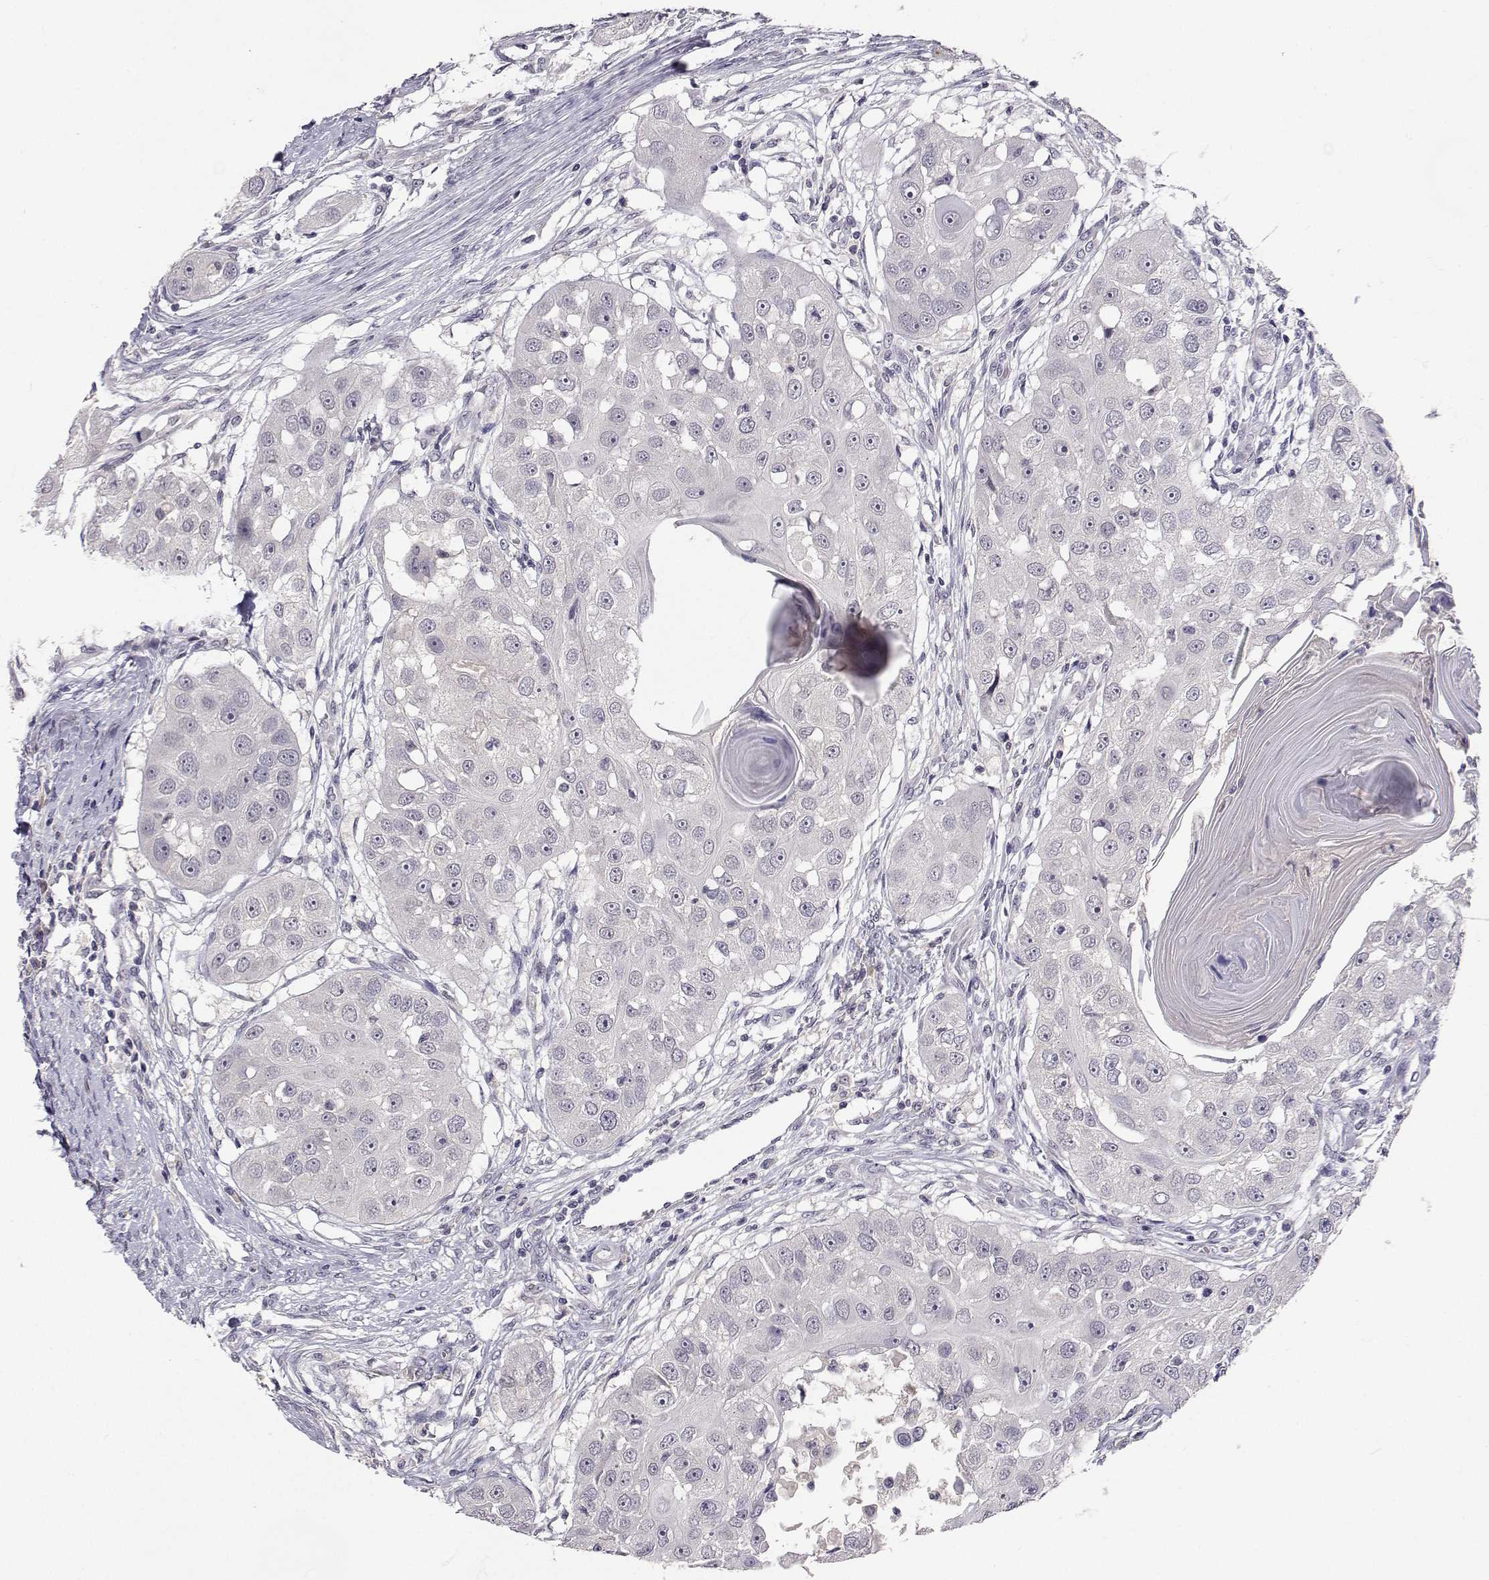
{"staining": {"intensity": "negative", "quantity": "none", "location": "none"}, "tissue": "head and neck cancer", "cell_type": "Tumor cells", "image_type": "cancer", "snomed": [{"axis": "morphology", "description": "Squamous cell carcinoma, NOS"}, {"axis": "topography", "description": "Head-Neck"}], "caption": "The IHC photomicrograph has no significant staining in tumor cells of head and neck cancer (squamous cell carcinoma) tissue. The staining is performed using DAB (3,3'-diaminobenzidine) brown chromogen with nuclei counter-stained in using hematoxylin.", "gene": "SLC6A3", "patient": {"sex": "male", "age": 51}}